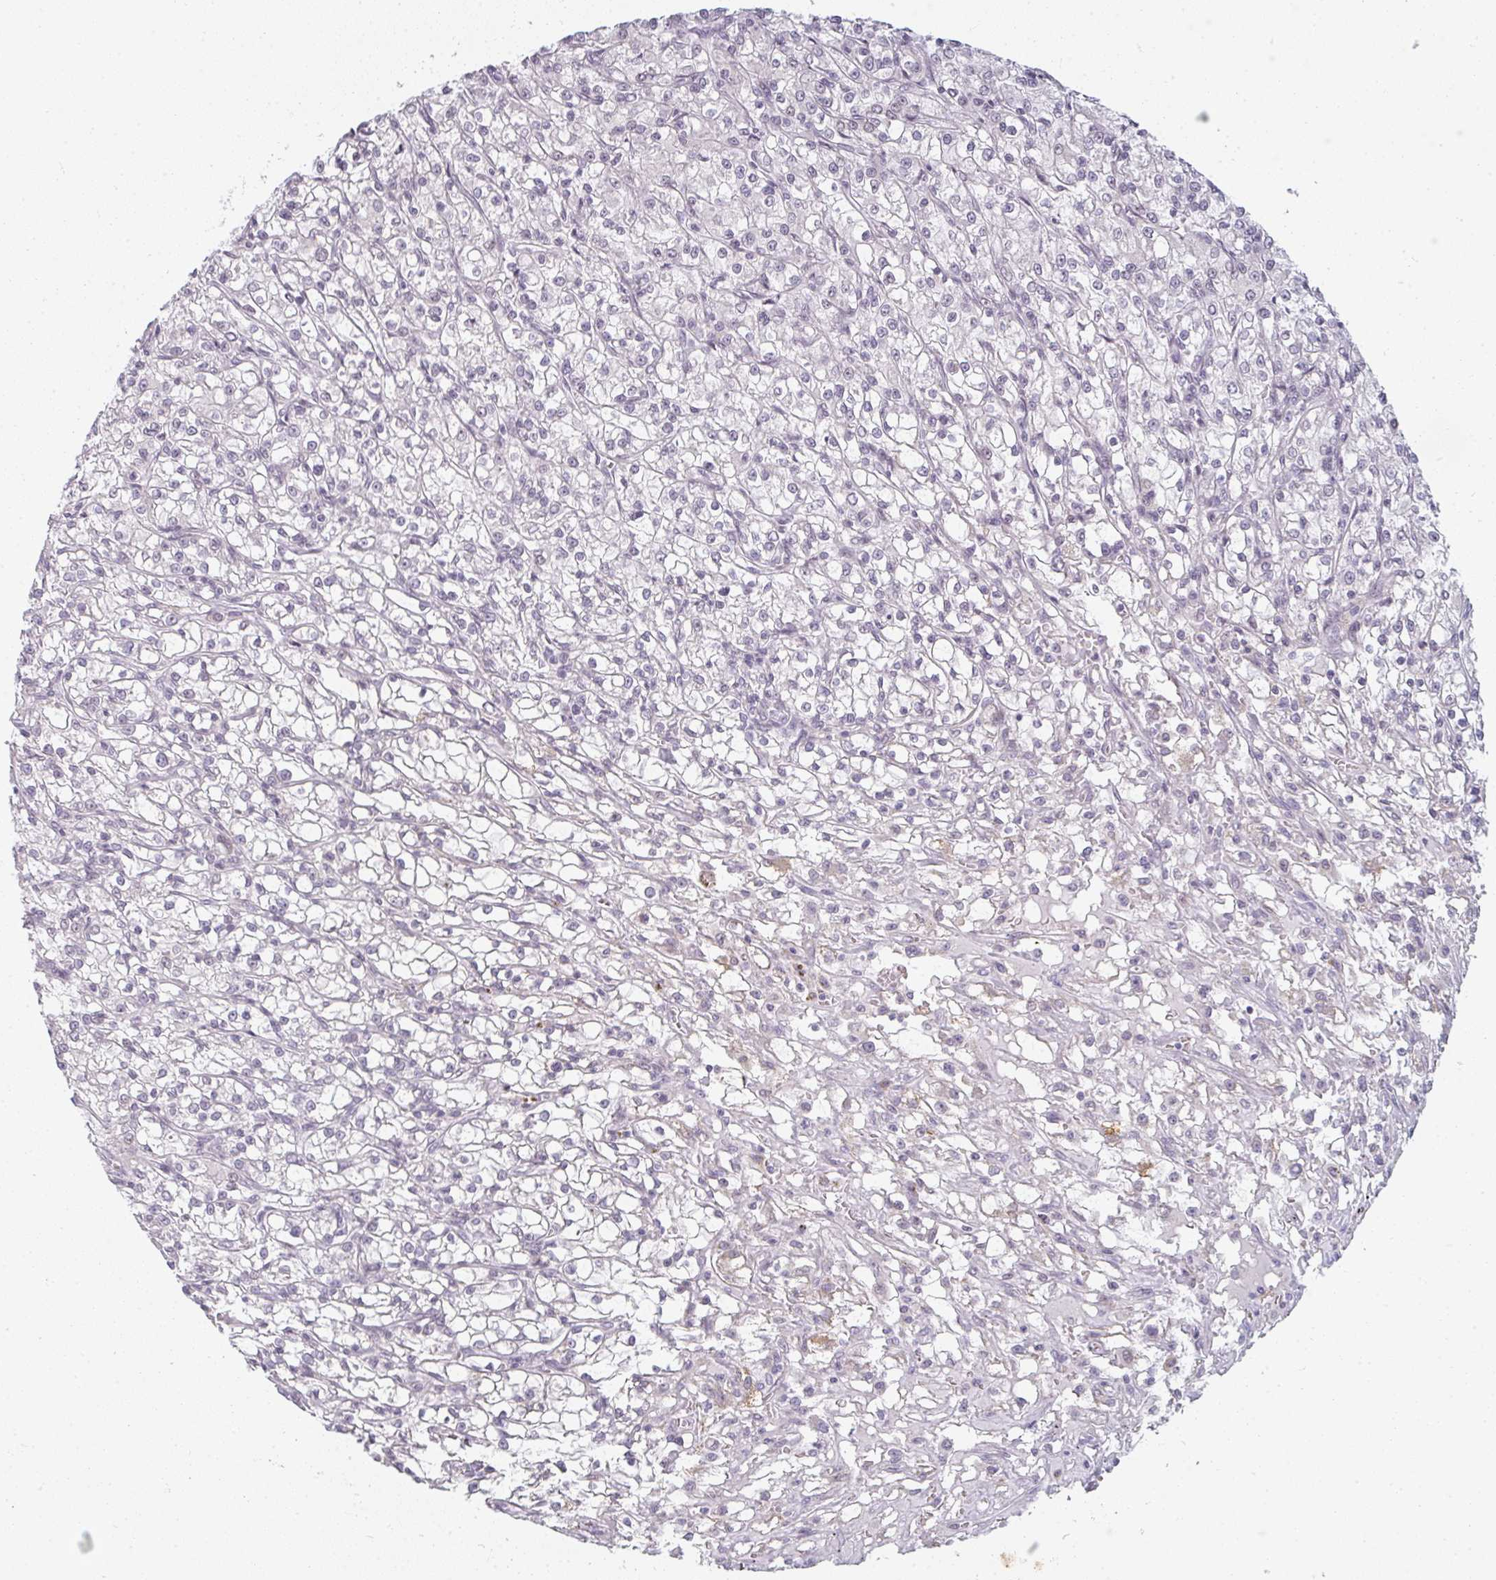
{"staining": {"intensity": "negative", "quantity": "none", "location": "none"}, "tissue": "renal cancer", "cell_type": "Tumor cells", "image_type": "cancer", "snomed": [{"axis": "morphology", "description": "Adenocarcinoma, NOS"}, {"axis": "topography", "description": "Kidney"}], "caption": "IHC of human renal adenocarcinoma demonstrates no expression in tumor cells.", "gene": "RBBP6", "patient": {"sex": "female", "age": 59}}